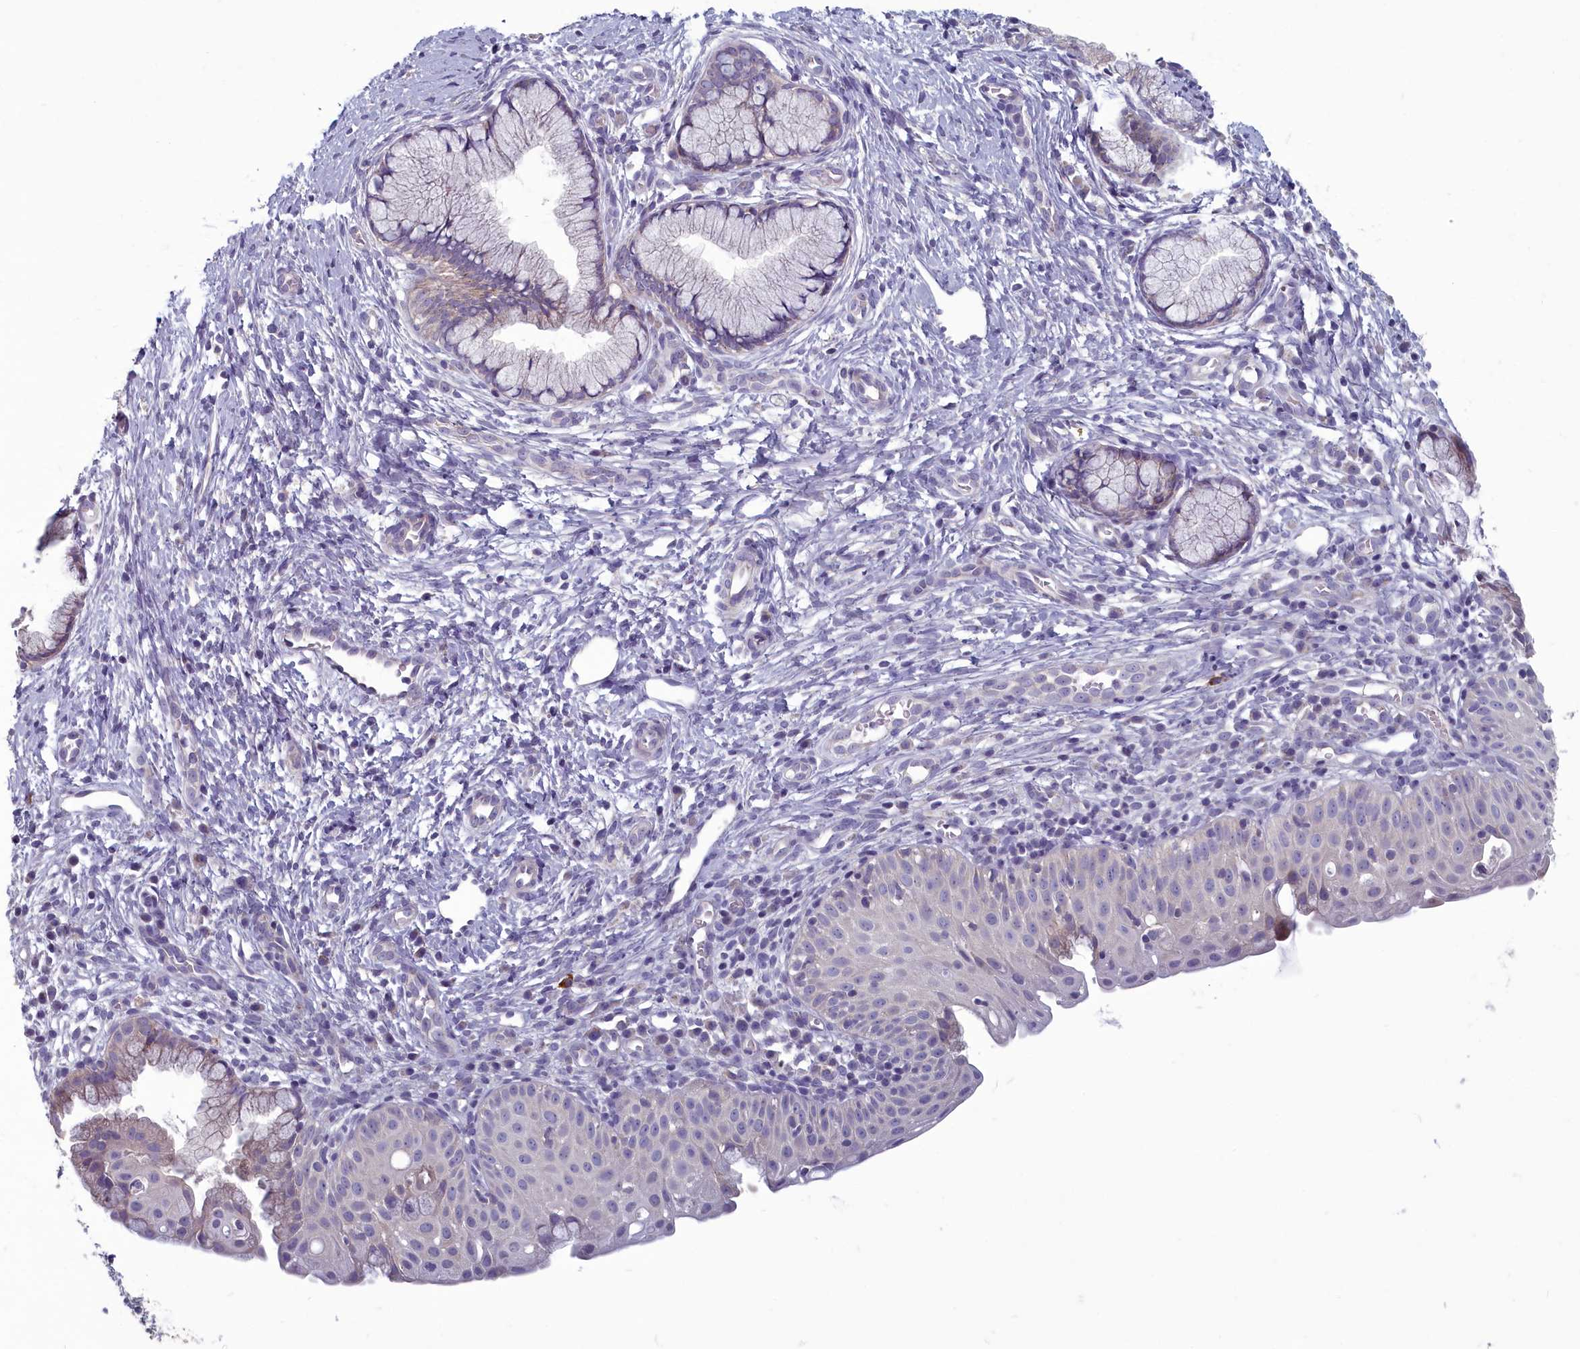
{"staining": {"intensity": "negative", "quantity": "none", "location": "none"}, "tissue": "cervix", "cell_type": "Glandular cells", "image_type": "normal", "snomed": [{"axis": "morphology", "description": "Normal tissue, NOS"}, {"axis": "topography", "description": "Cervix"}], "caption": "Immunohistochemistry (IHC) image of benign human cervix stained for a protein (brown), which reveals no staining in glandular cells.", "gene": "INSYN2A", "patient": {"sex": "female", "age": 36}}